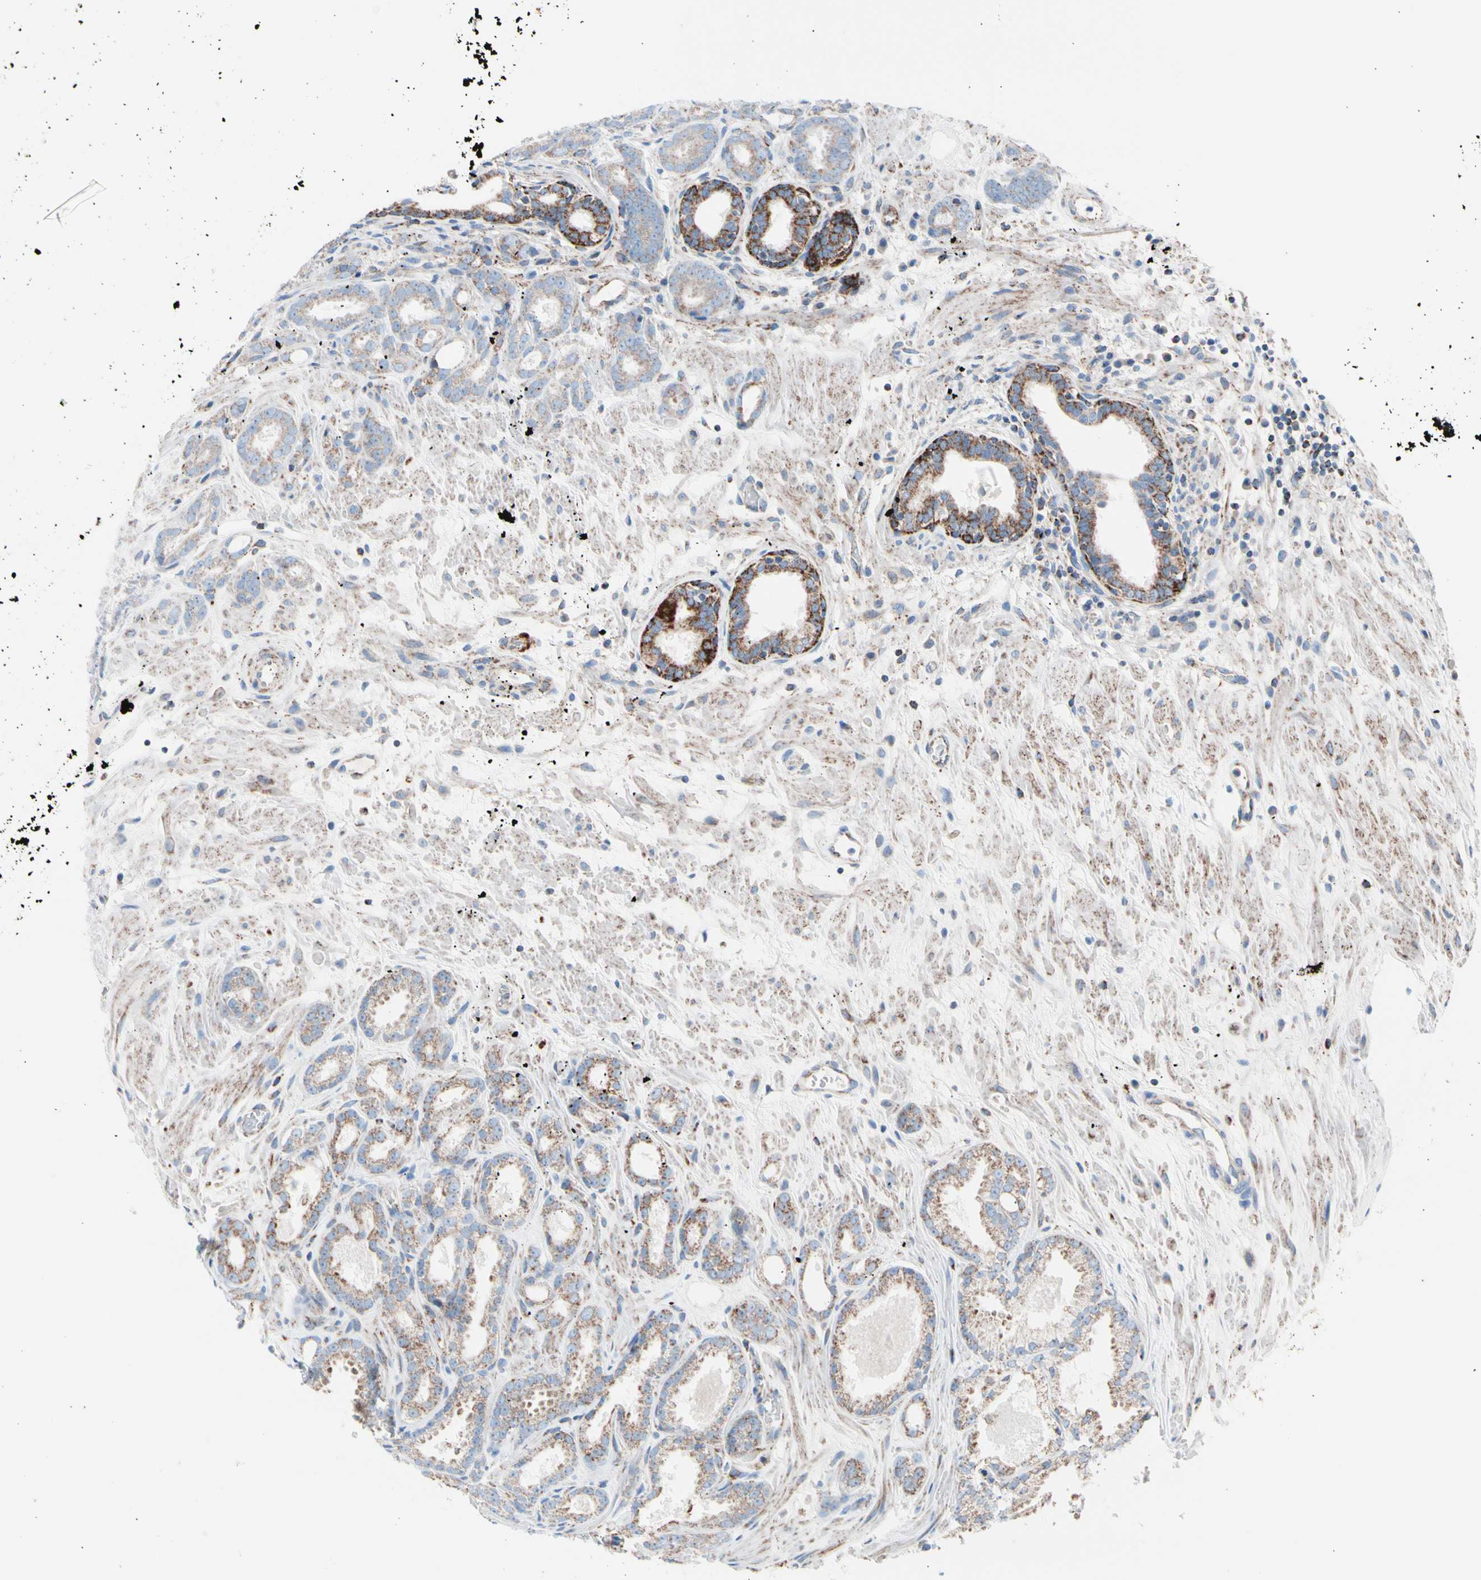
{"staining": {"intensity": "weak", "quantity": ">75%", "location": "cytoplasmic/membranous"}, "tissue": "prostate cancer", "cell_type": "Tumor cells", "image_type": "cancer", "snomed": [{"axis": "morphology", "description": "Adenocarcinoma, Low grade"}, {"axis": "topography", "description": "Prostate"}], "caption": "A brown stain labels weak cytoplasmic/membranous expression of a protein in prostate low-grade adenocarcinoma tumor cells. Nuclei are stained in blue.", "gene": "HK1", "patient": {"sex": "male", "age": 57}}